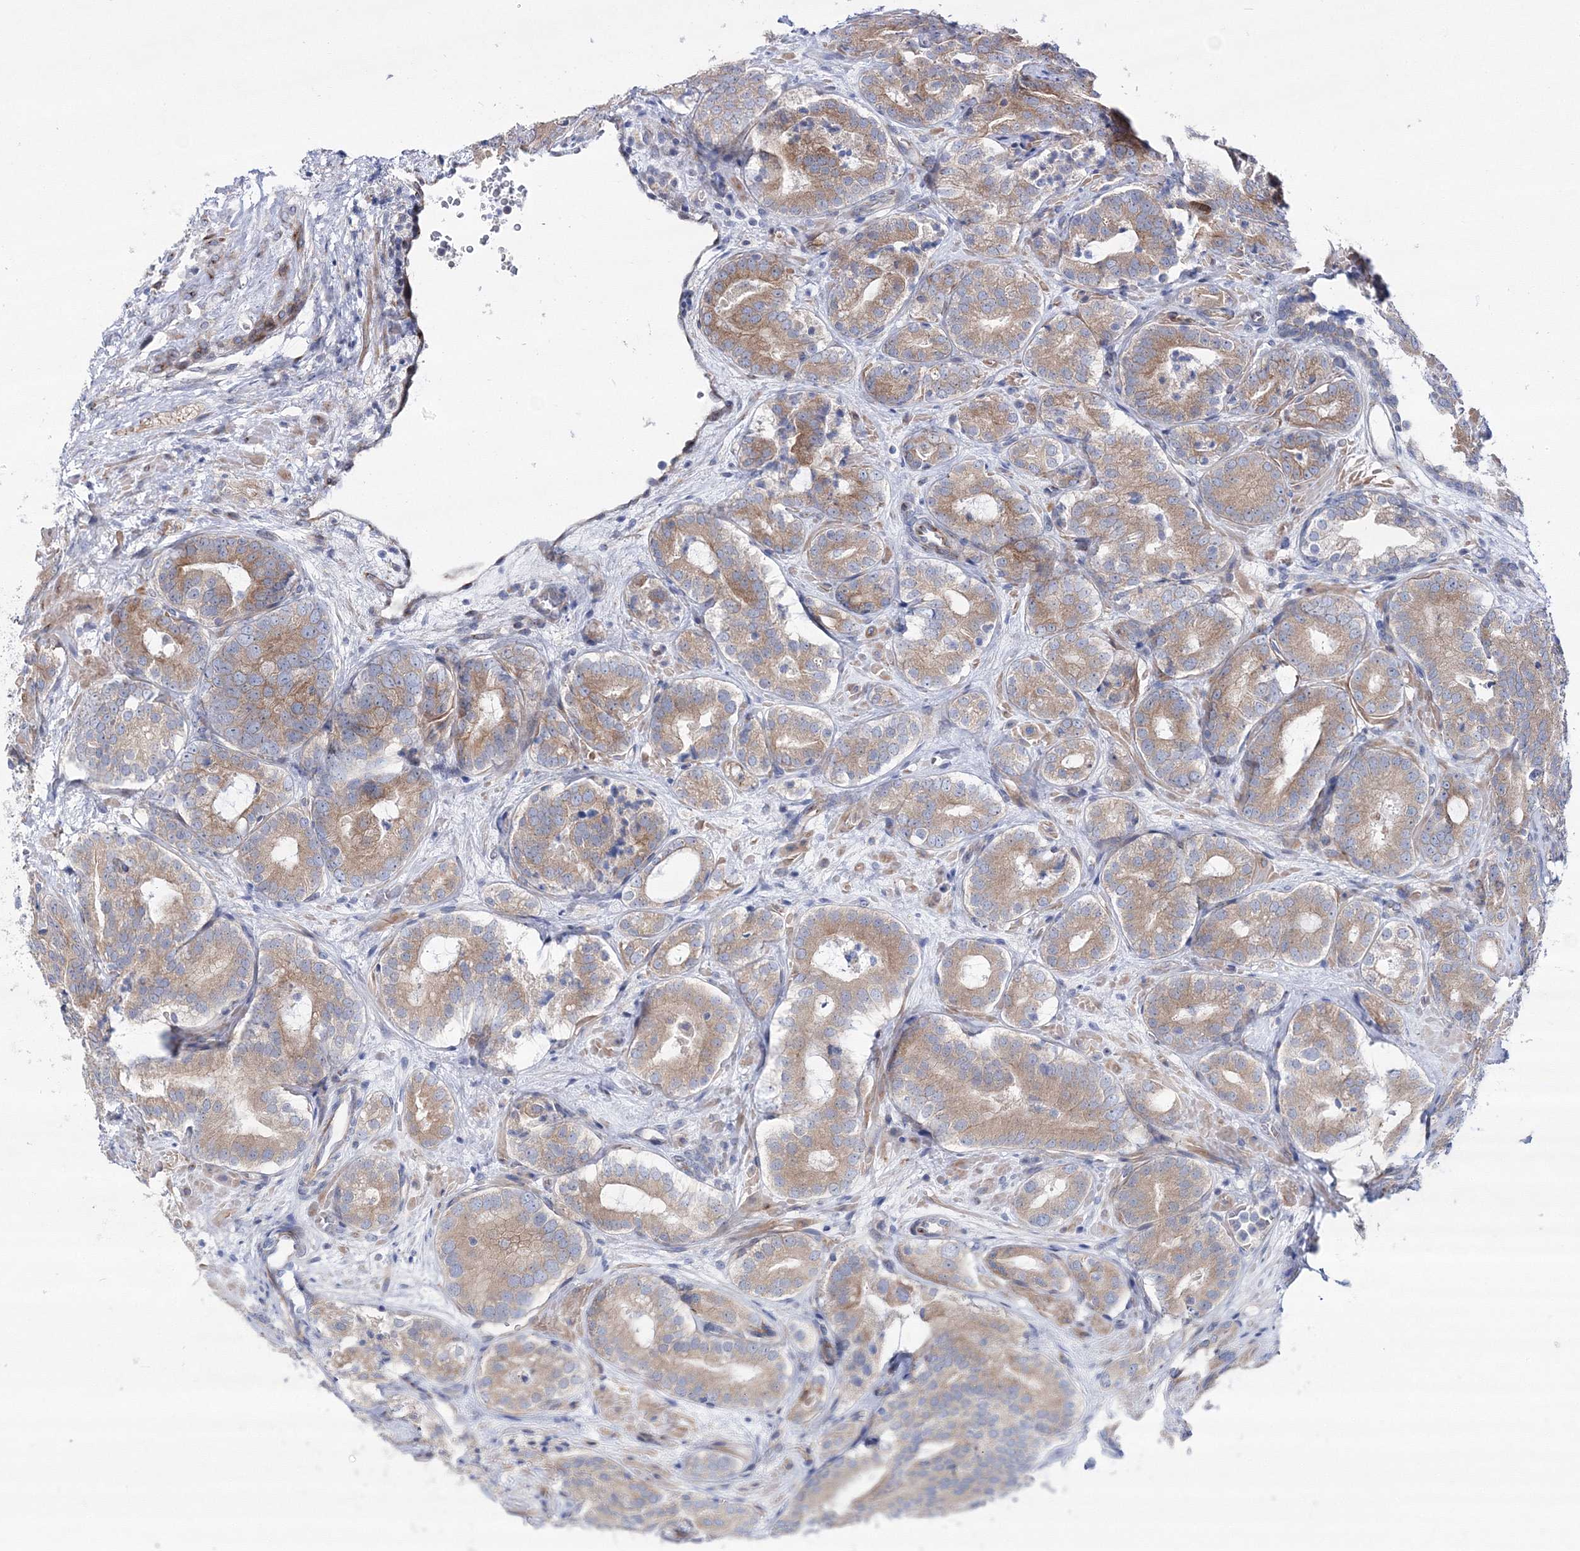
{"staining": {"intensity": "moderate", "quantity": "25%-75%", "location": "cytoplasmic/membranous"}, "tissue": "prostate cancer", "cell_type": "Tumor cells", "image_type": "cancer", "snomed": [{"axis": "morphology", "description": "Adenocarcinoma, High grade"}, {"axis": "topography", "description": "Prostate"}], "caption": "A histopathology image of human prostate adenocarcinoma (high-grade) stained for a protein displays moderate cytoplasmic/membranous brown staining in tumor cells.", "gene": "ARHGAP32", "patient": {"sex": "male", "age": 57}}